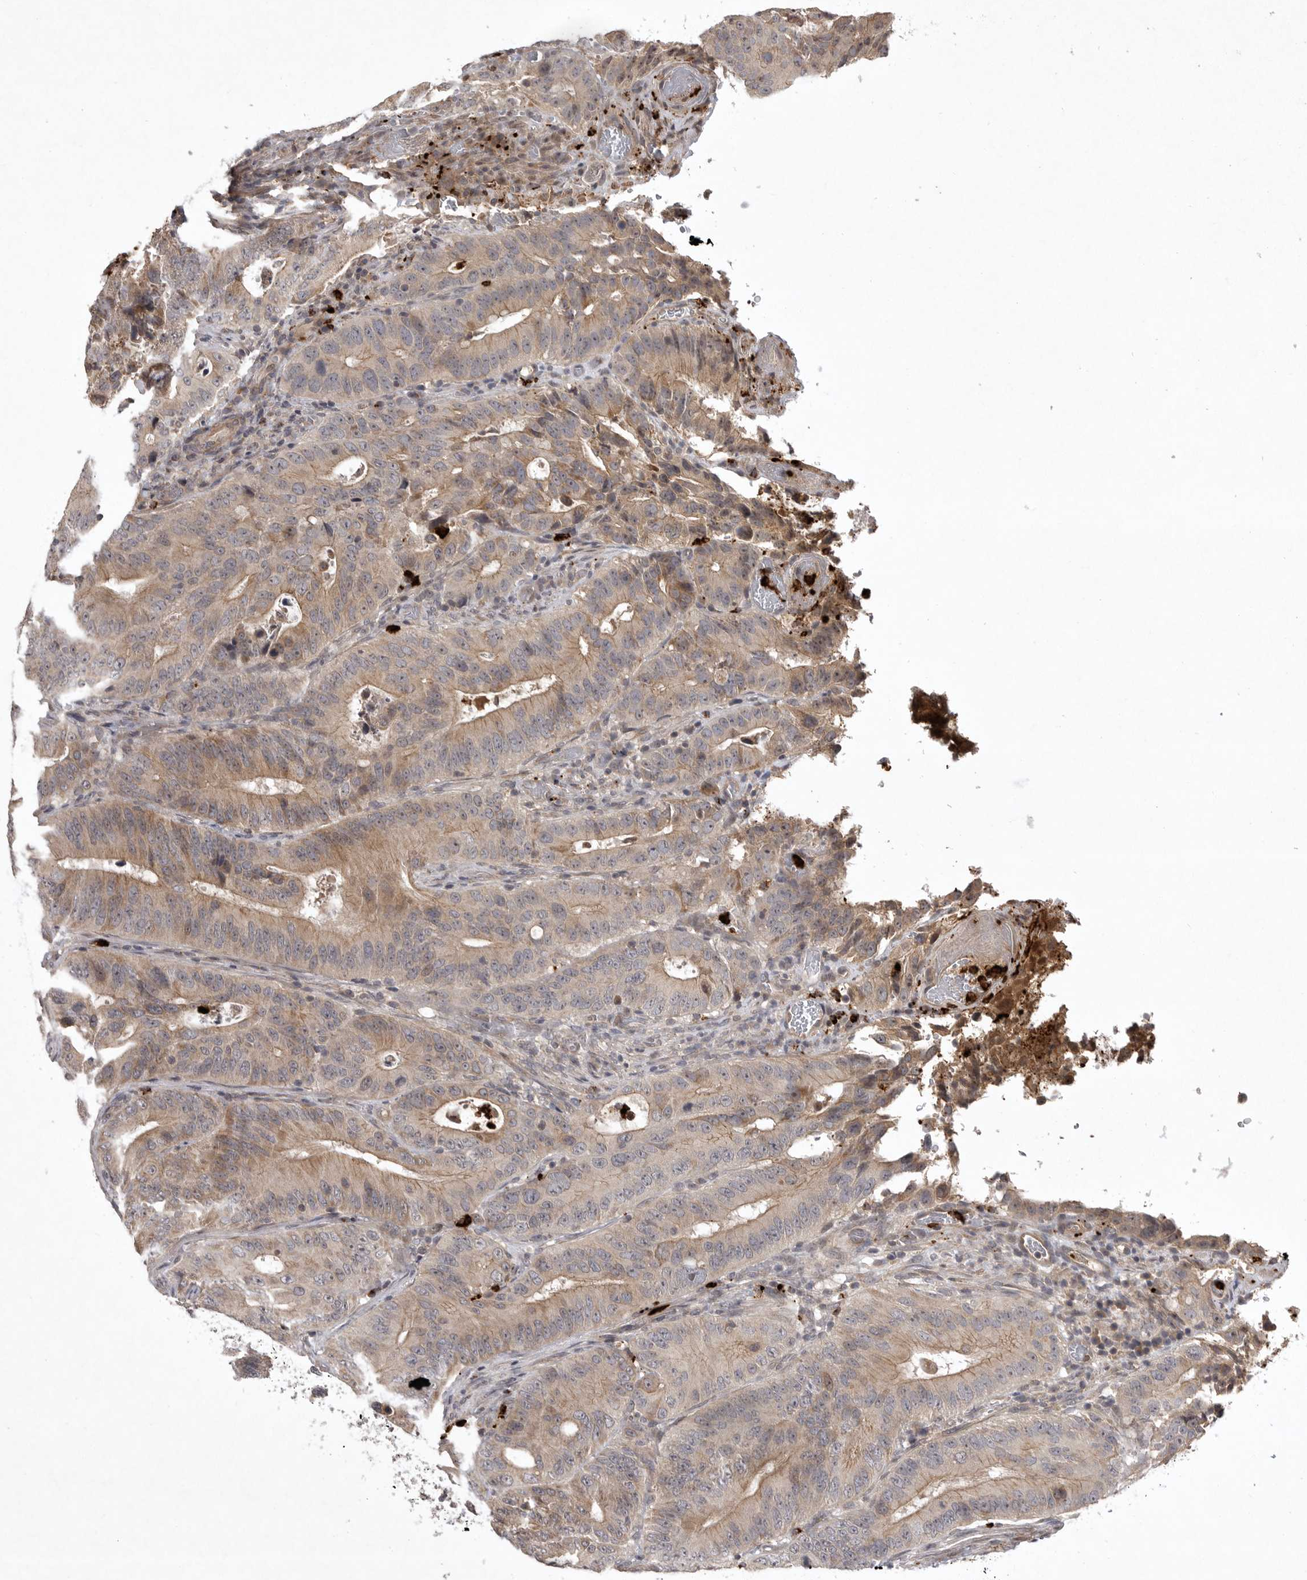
{"staining": {"intensity": "moderate", "quantity": "25%-75%", "location": "cytoplasmic/membranous"}, "tissue": "colorectal cancer", "cell_type": "Tumor cells", "image_type": "cancer", "snomed": [{"axis": "morphology", "description": "Adenocarcinoma, NOS"}, {"axis": "topography", "description": "Colon"}], "caption": "Human colorectal adenocarcinoma stained for a protein (brown) exhibits moderate cytoplasmic/membranous positive staining in about 25%-75% of tumor cells.", "gene": "UBE3D", "patient": {"sex": "male", "age": 83}}